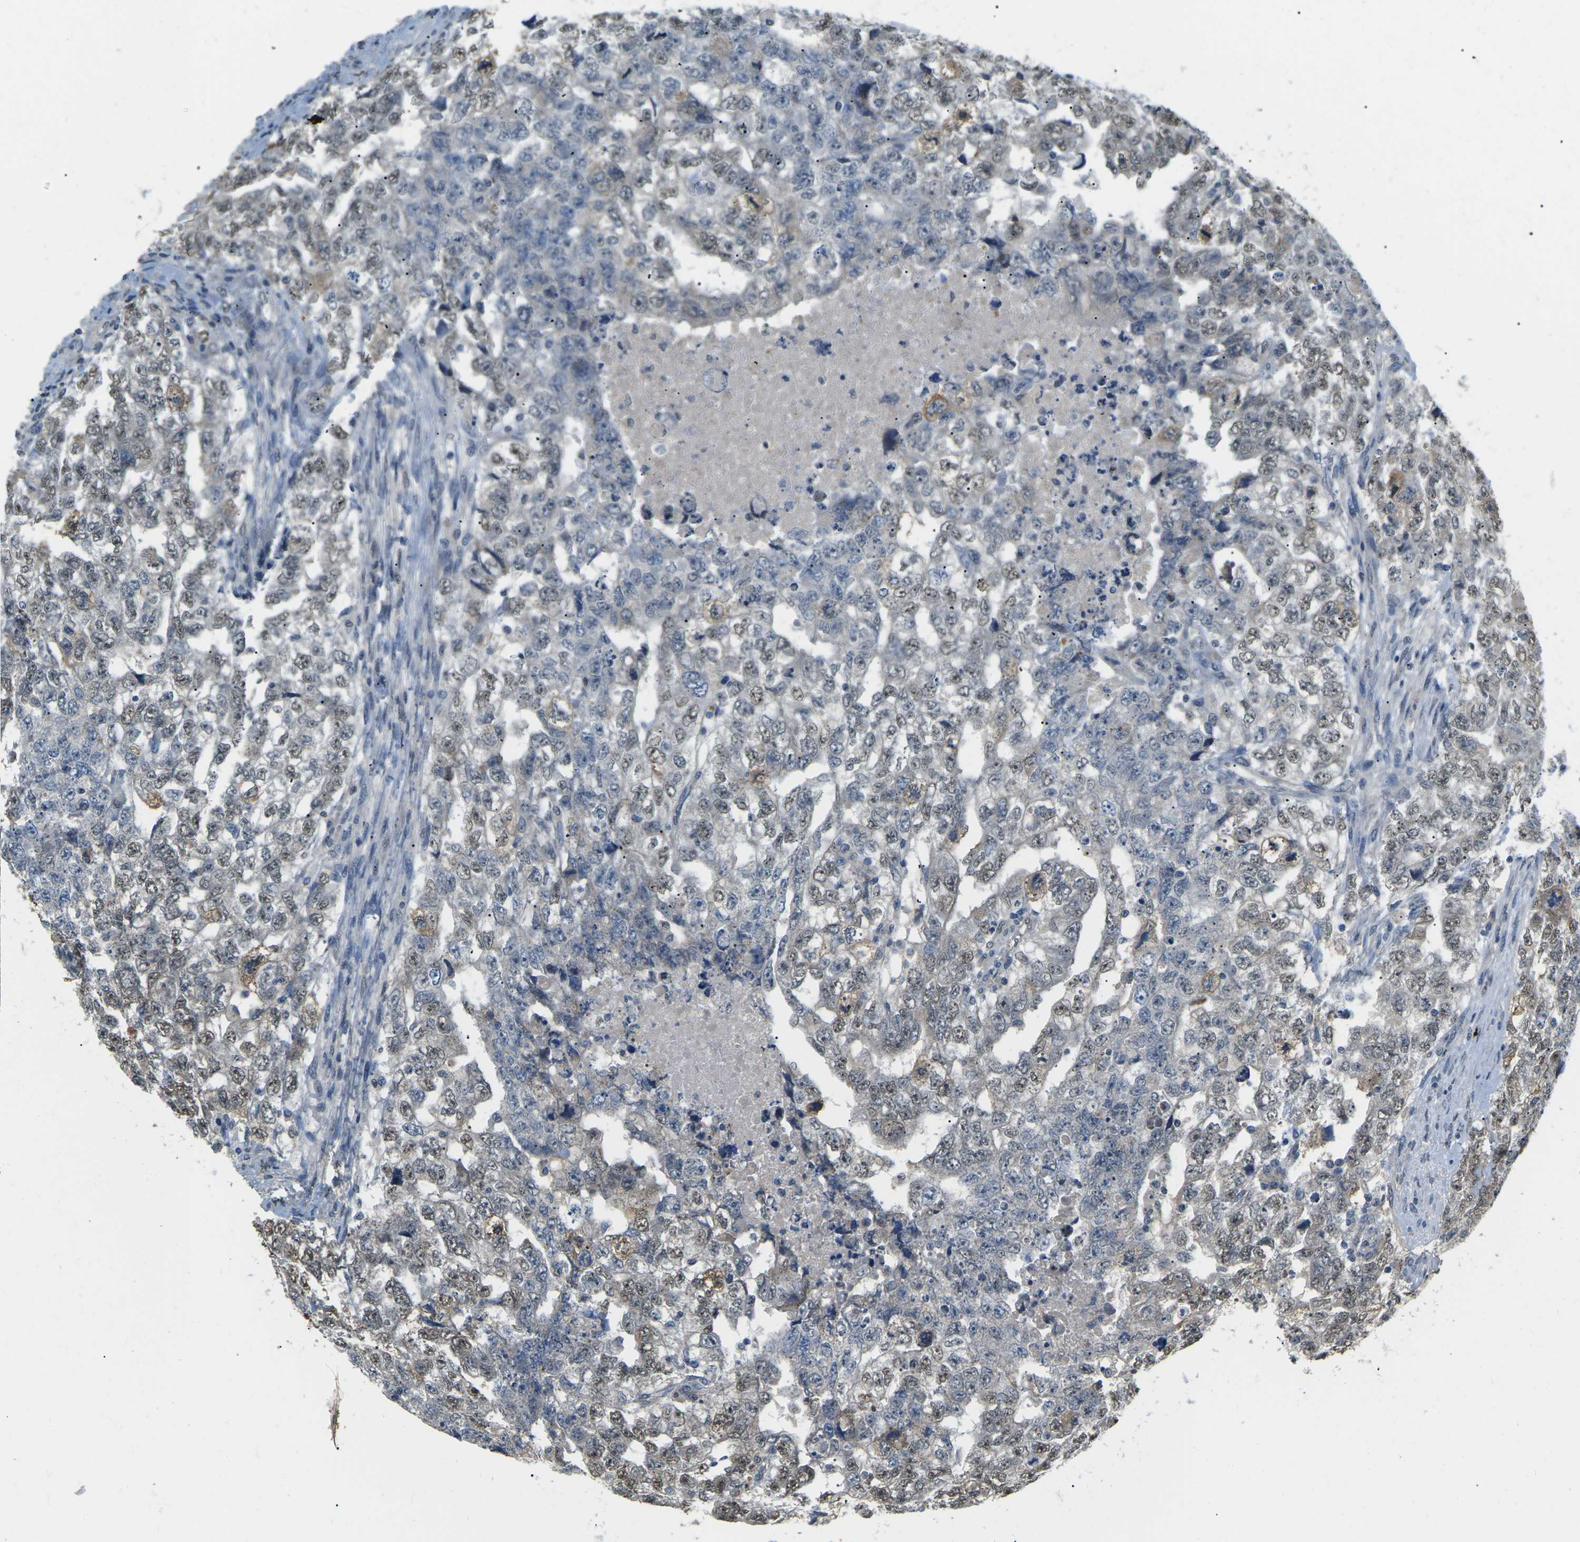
{"staining": {"intensity": "moderate", "quantity": "25%-75%", "location": "cytoplasmic/membranous,nuclear"}, "tissue": "testis cancer", "cell_type": "Tumor cells", "image_type": "cancer", "snomed": [{"axis": "morphology", "description": "Carcinoma, Embryonal, NOS"}, {"axis": "topography", "description": "Testis"}], "caption": "Immunohistochemical staining of human embryonal carcinoma (testis) reveals medium levels of moderate cytoplasmic/membranous and nuclear positivity in about 25%-75% of tumor cells.", "gene": "ERBB4", "patient": {"sex": "male", "age": 36}}